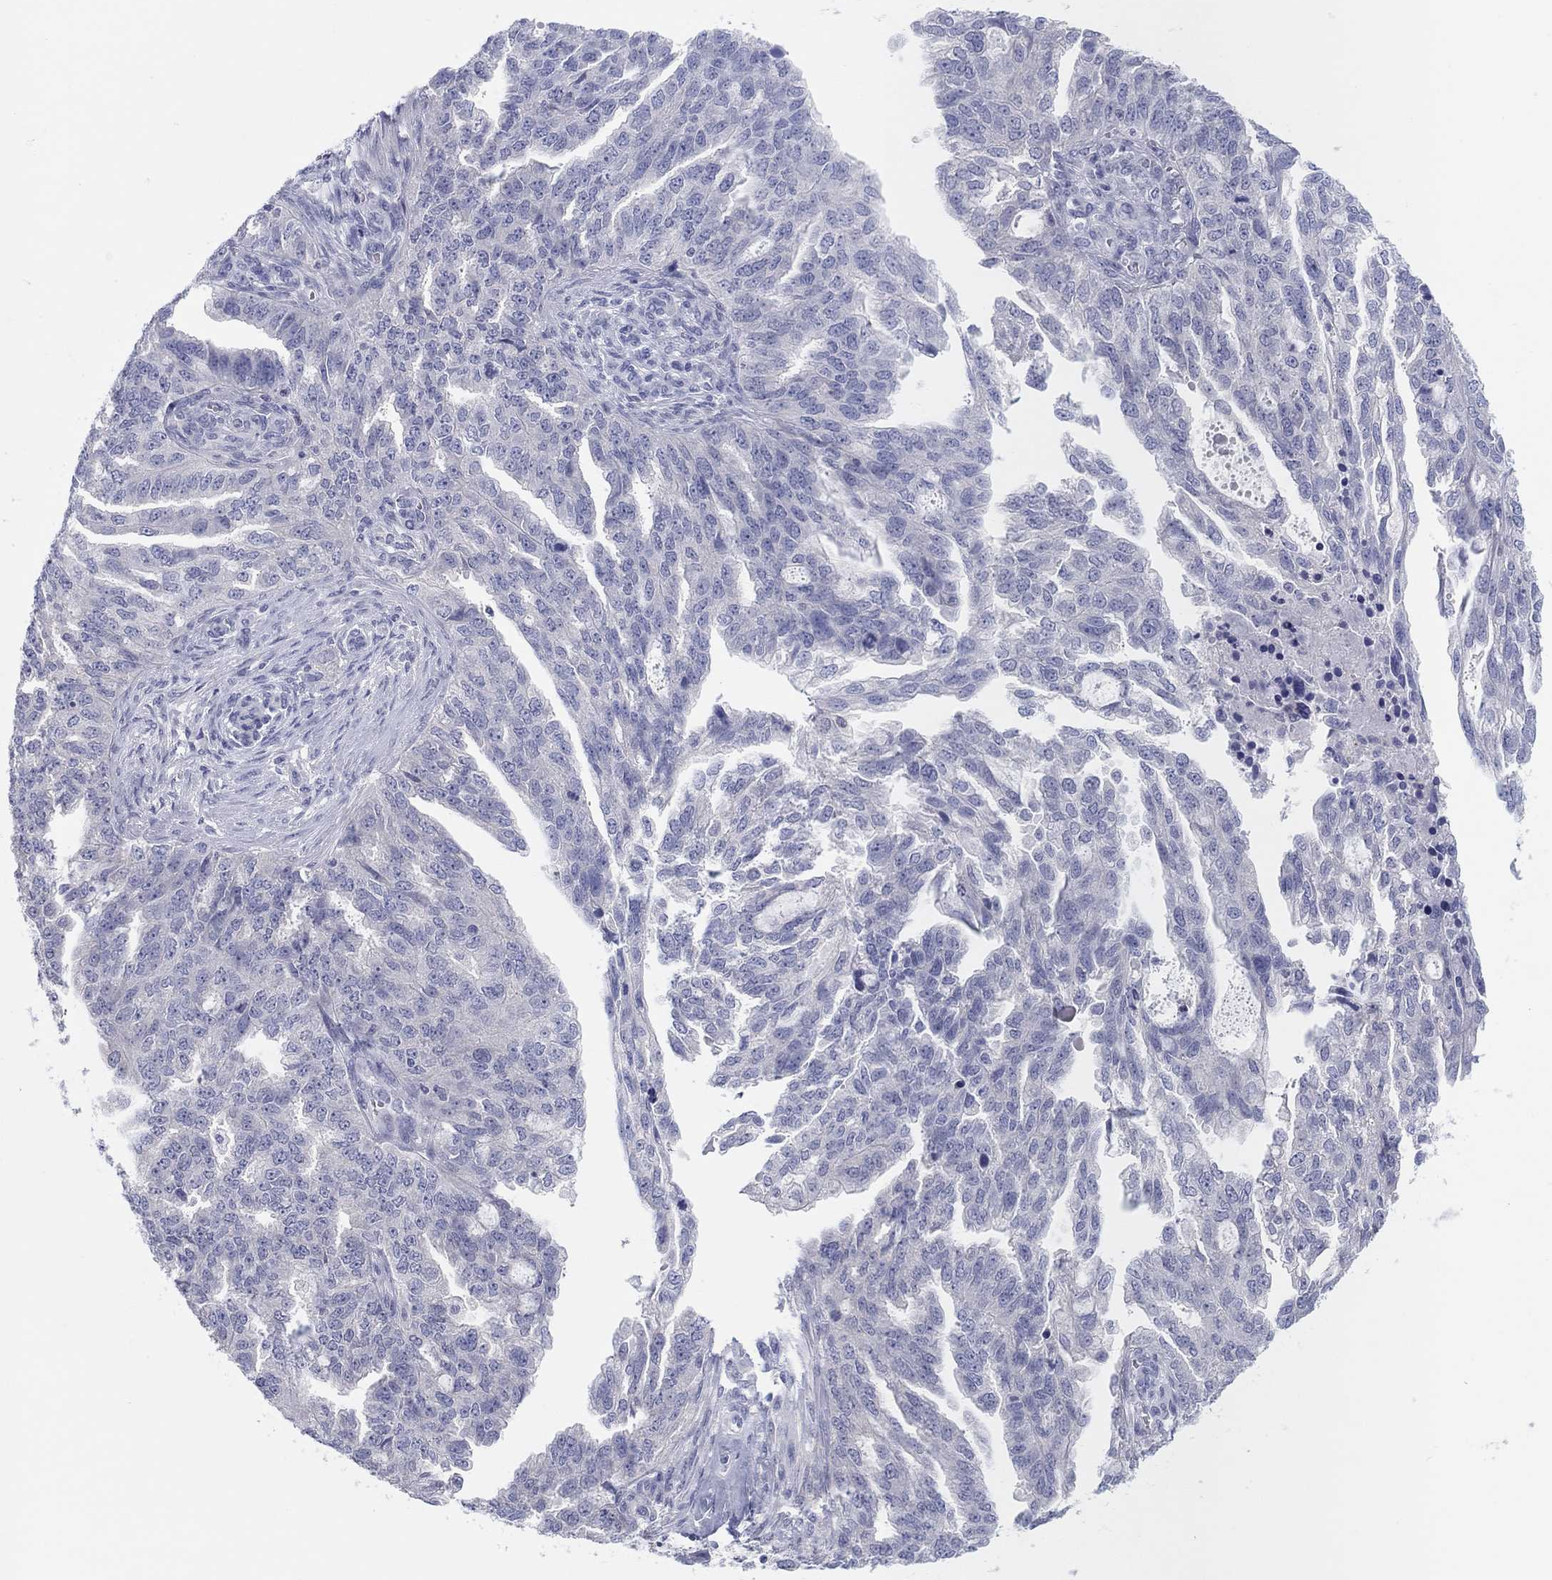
{"staining": {"intensity": "negative", "quantity": "none", "location": "none"}, "tissue": "ovarian cancer", "cell_type": "Tumor cells", "image_type": "cancer", "snomed": [{"axis": "morphology", "description": "Cystadenocarcinoma, serous, NOS"}, {"axis": "topography", "description": "Ovary"}], "caption": "Ovarian serous cystadenocarcinoma was stained to show a protein in brown. There is no significant expression in tumor cells. (Stains: DAB immunohistochemistry (IHC) with hematoxylin counter stain, Microscopy: brightfield microscopy at high magnification).", "gene": "CPNE6", "patient": {"sex": "female", "age": 51}}